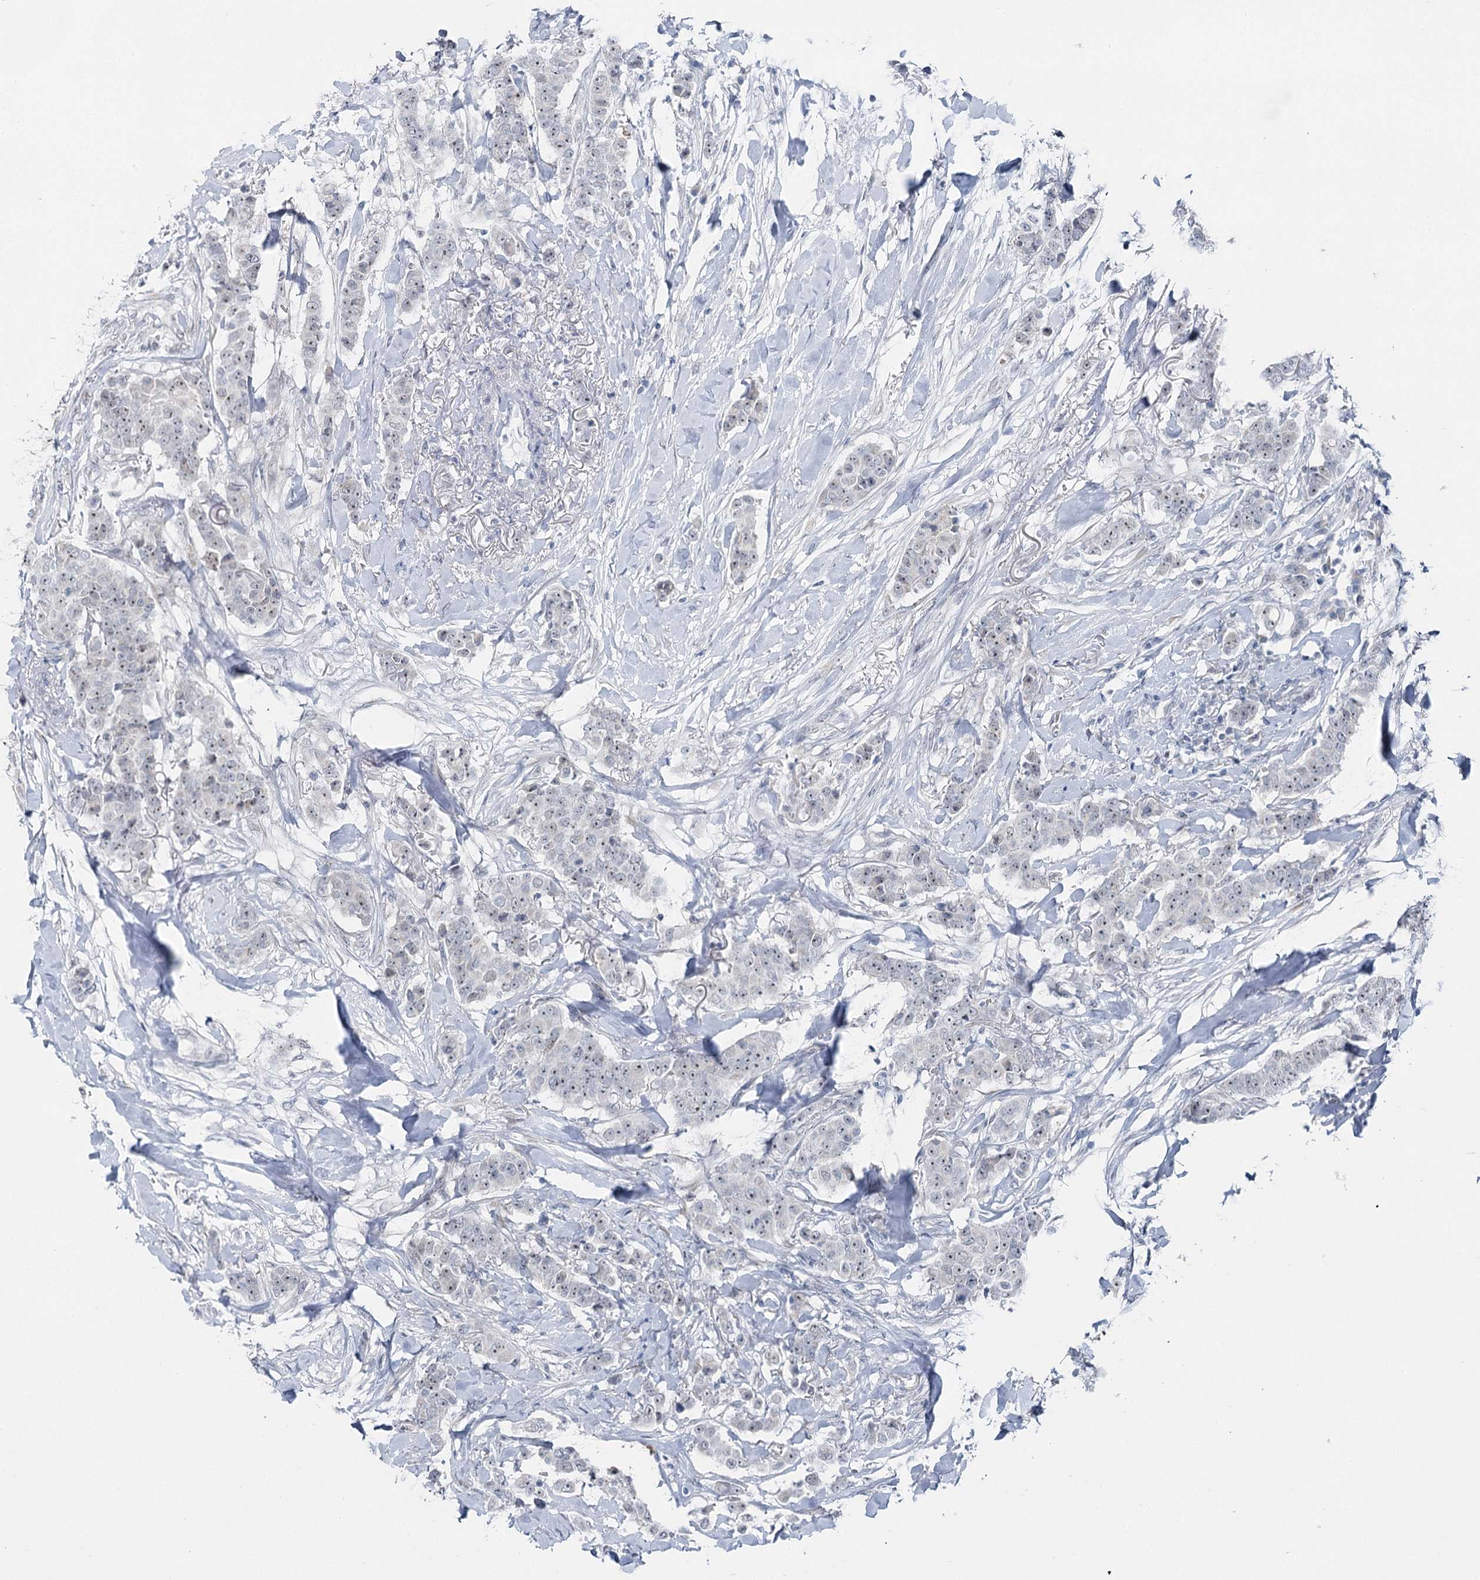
{"staining": {"intensity": "negative", "quantity": "none", "location": "none"}, "tissue": "breast cancer", "cell_type": "Tumor cells", "image_type": "cancer", "snomed": [{"axis": "morphology", "description": "Duct carcinoma"}, {"axis": "topography", "description": "Breast"}], "caption": "Invasive ductal carcinoma (breast) stained for a protein using immunohistochemistry shows no expression tumor cells.", "gene": "STEEP1", "patient": {"sex": "female", "age": 40}}